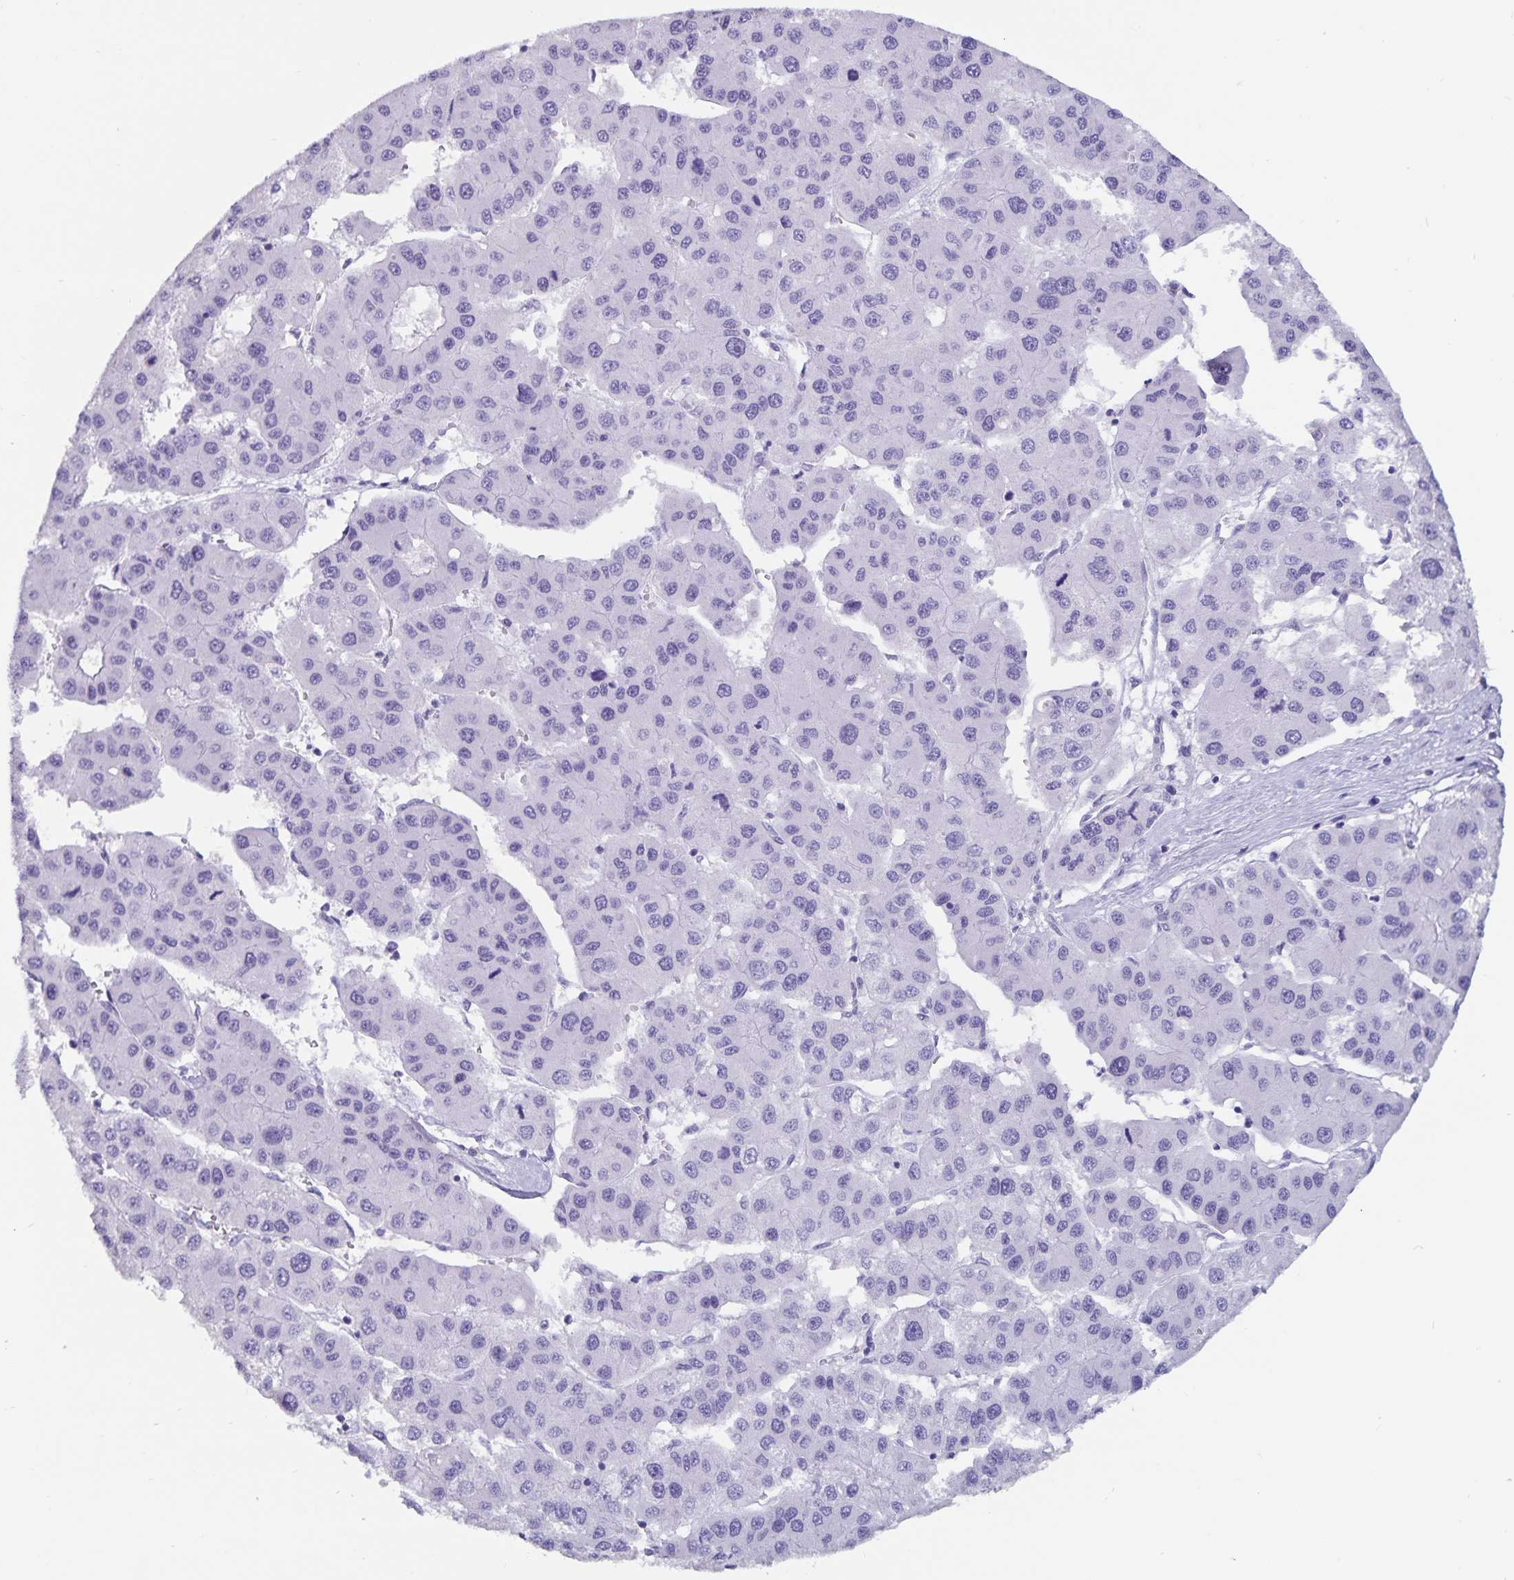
{"staining": {"intensity": "negative", "quantity": "none", "location": "none"}, "tissue": "liver cancer", "cell_type": "Tumor cells", "image_type": "cancer", "snomed": [{"axis": "morphology", "description": "Carcinoma, Hepatocellular, NOS"}, {"axis": "topography", "description": "Liver"}], "caption": "DAB (3,3'-diaminobenzidine) immunohistochemical staining of liver cancer demonstrates no significant expression in tumor cells. (Stains: DAB (3,3'-diaminobenzidine) IHC with hematoxylin counter stain, Microscopy: brightfield microscopy at high magnification).", "gene": "GPR137", "patient": {"sex": "male", "age": 73}}